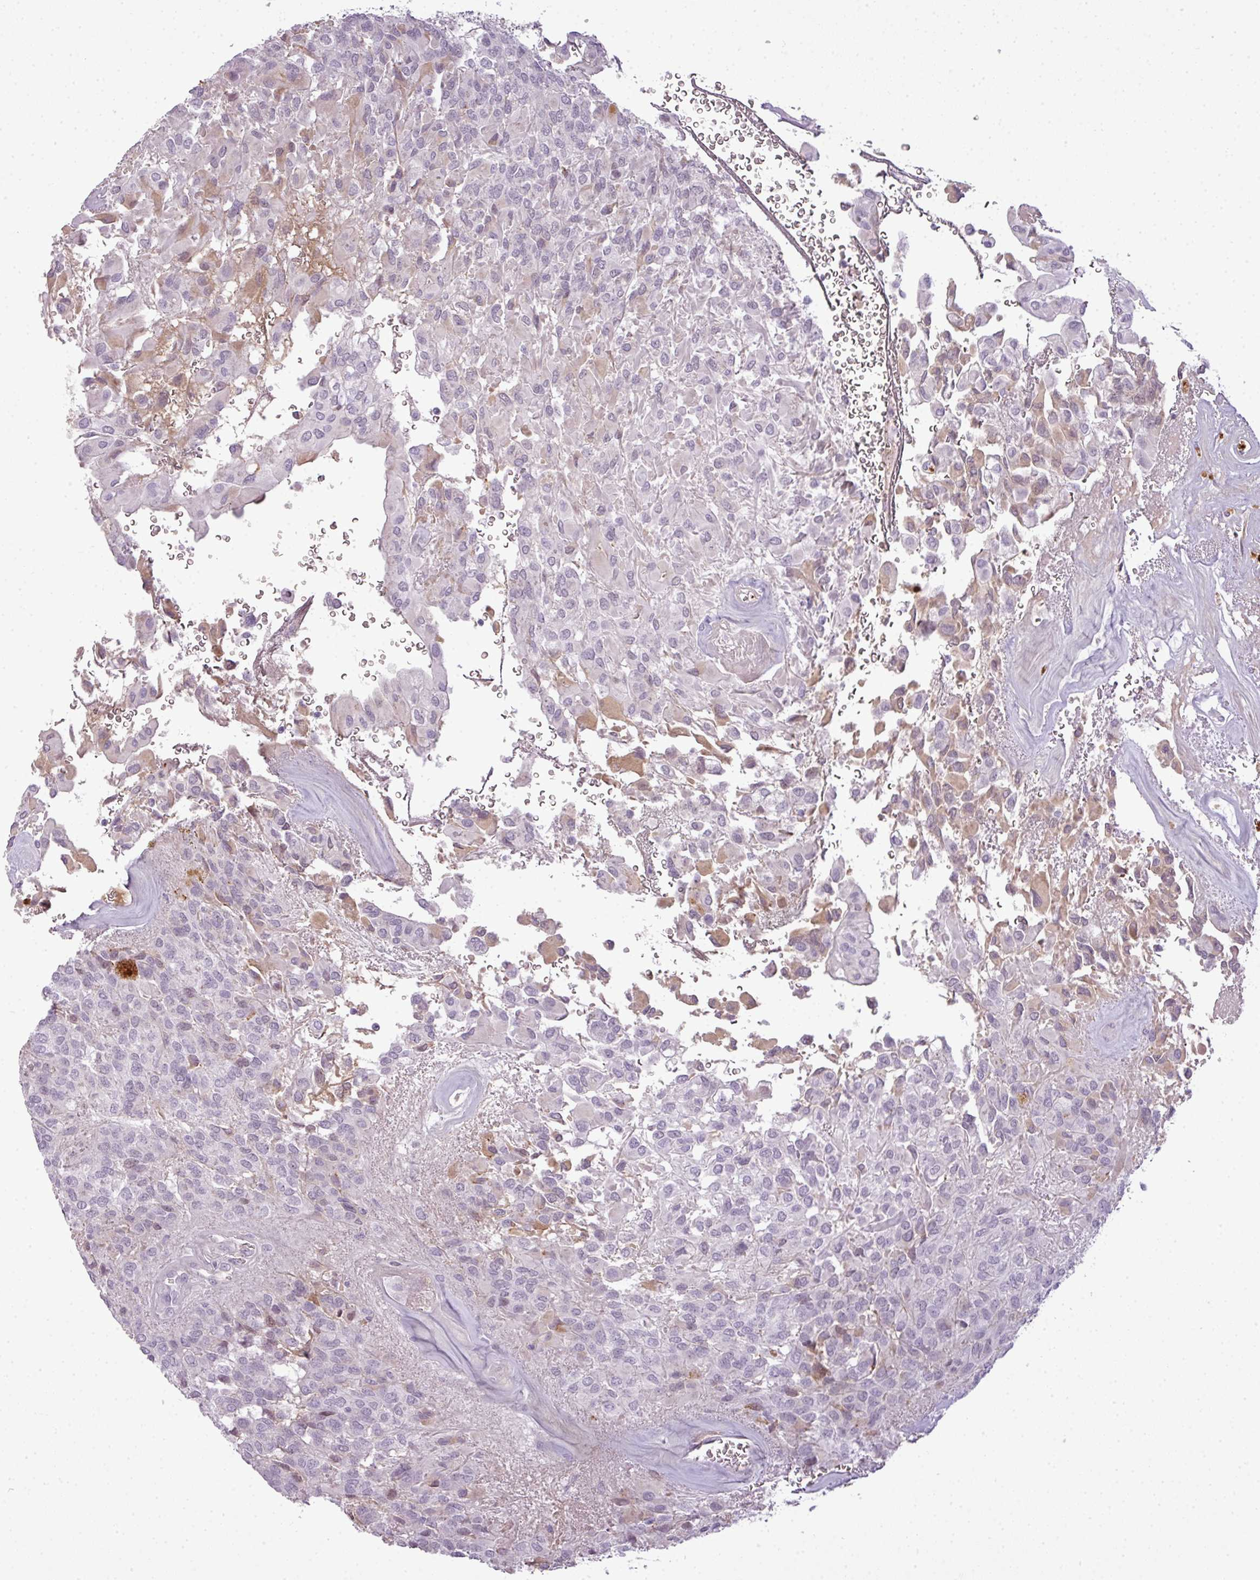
{"staining": {"intensity": "moderate", "quantity": "<25%", "location": "cytoplasmic/membranous"}, "tissue": "glioma", "cell_type": "Tumor cells", "image_type": "cancer", "snomed": [{"axis": "morphology", "description": "Glioma, malignant, Low grade"}, {"axis": "topography", "description": "Brain"}], "caption": "A micrograph showing moderate cytoplasmic/membranous expression in approximately <25% of tumor cells in malignant glioma (low-grade), as visualized by brown immunohistochemical staining.", "gene": "C4B", "patient": {"sex": "male", "age": 56}}